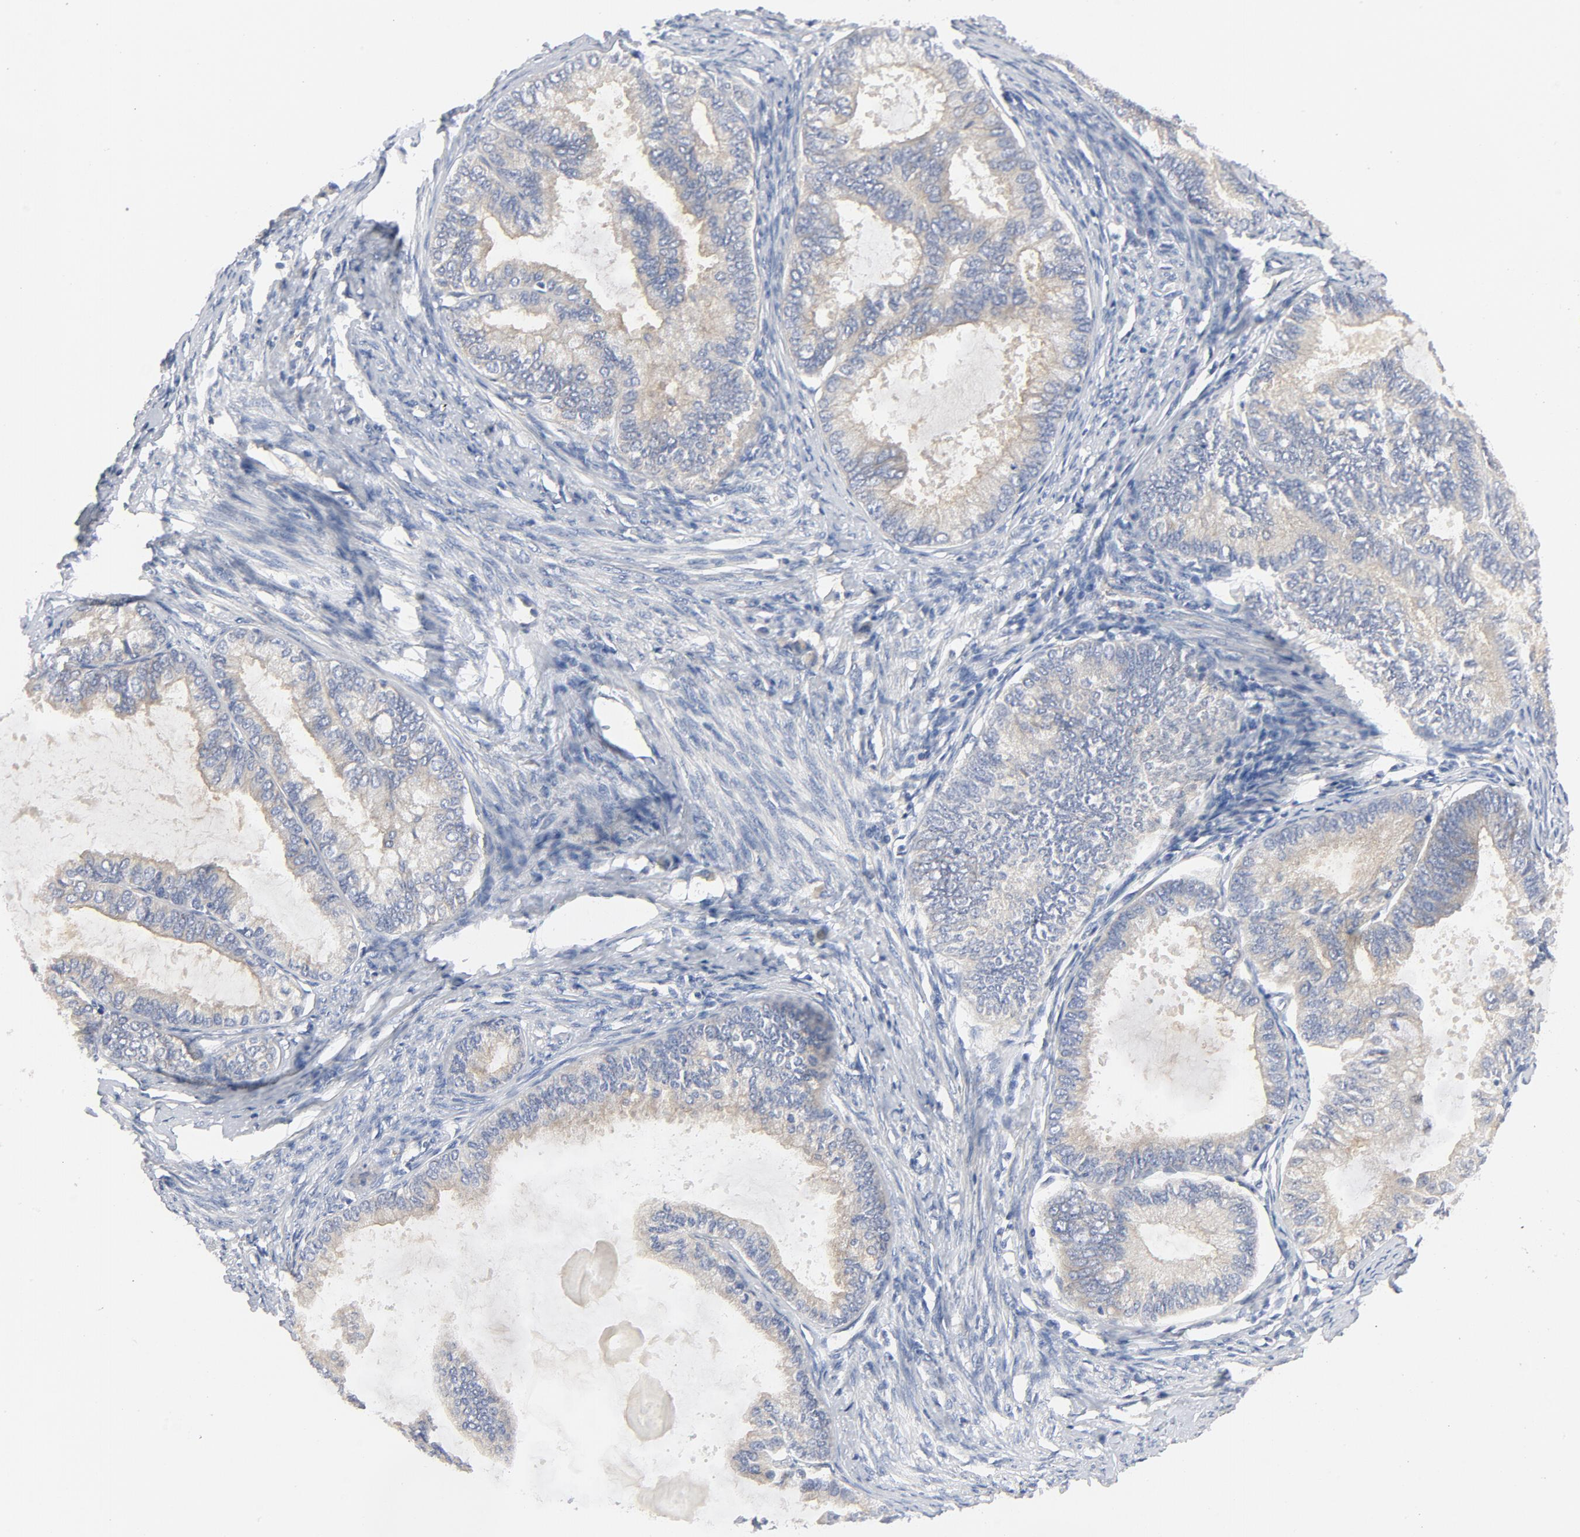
{"staining": {"intensity": "weak", "quantity": ">75%", "location": "cytoplasmic/membranous"}, "tissue": "endometrial cancer", "cell_type": "Tumor cells", "image_type": "cancer", "snomed": [{"axis": "morphology", "description": "Adenocarcinoma, NOS"}, {"axis": "topography", "description": "Endometrium"}], "caption": "Human adenocarcinoma (endometrial) stained with a brown dye displays weak cytoplasmic/membranous positive staining in approximately >75% of tumor cells.", "gene": "SRC", "patient": {"sex": "female", "age": 86}}